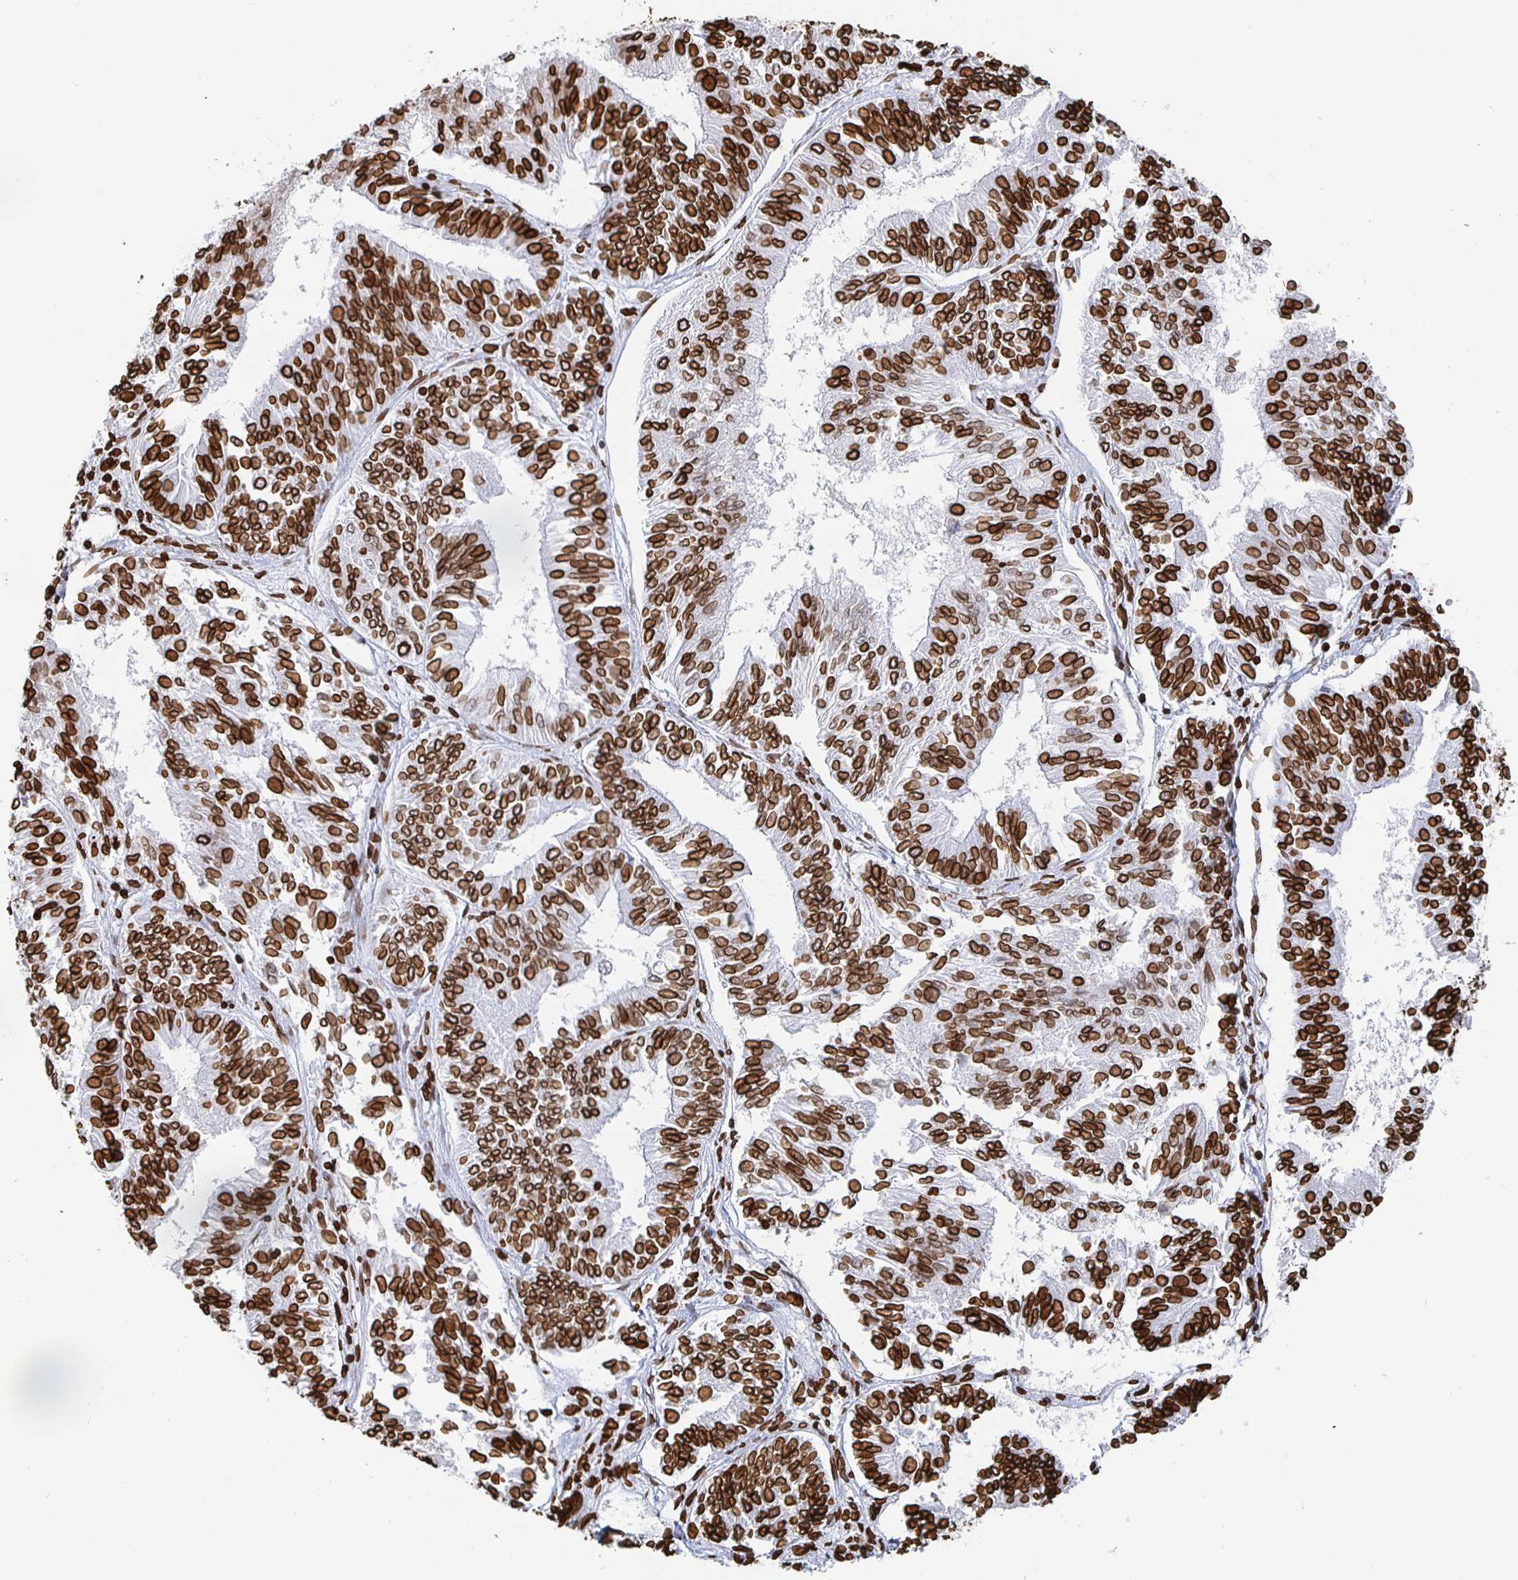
{"staining": {"intensity": "strong", "quantity": ">75%", "location": "cytoplasmic/membranous,nuclear"}, "tissue": "endometrial cancer", "cell_type": "Tumor cells", "image_type": "cancer", "snomed": [{"axis": "morphology", "description": "Adenocarcinoma, NOS"}, {"axis": "topography", "description": "Endometrium"}], "caption": "Tumor cells reveal high levels of strong cytoplasmic/membranous and nuclear staining in about >75% of cells in human endometrial adenocarcinoma.", "gene": "LMNB1", "patient": {"sex": "female", "age": 58}}